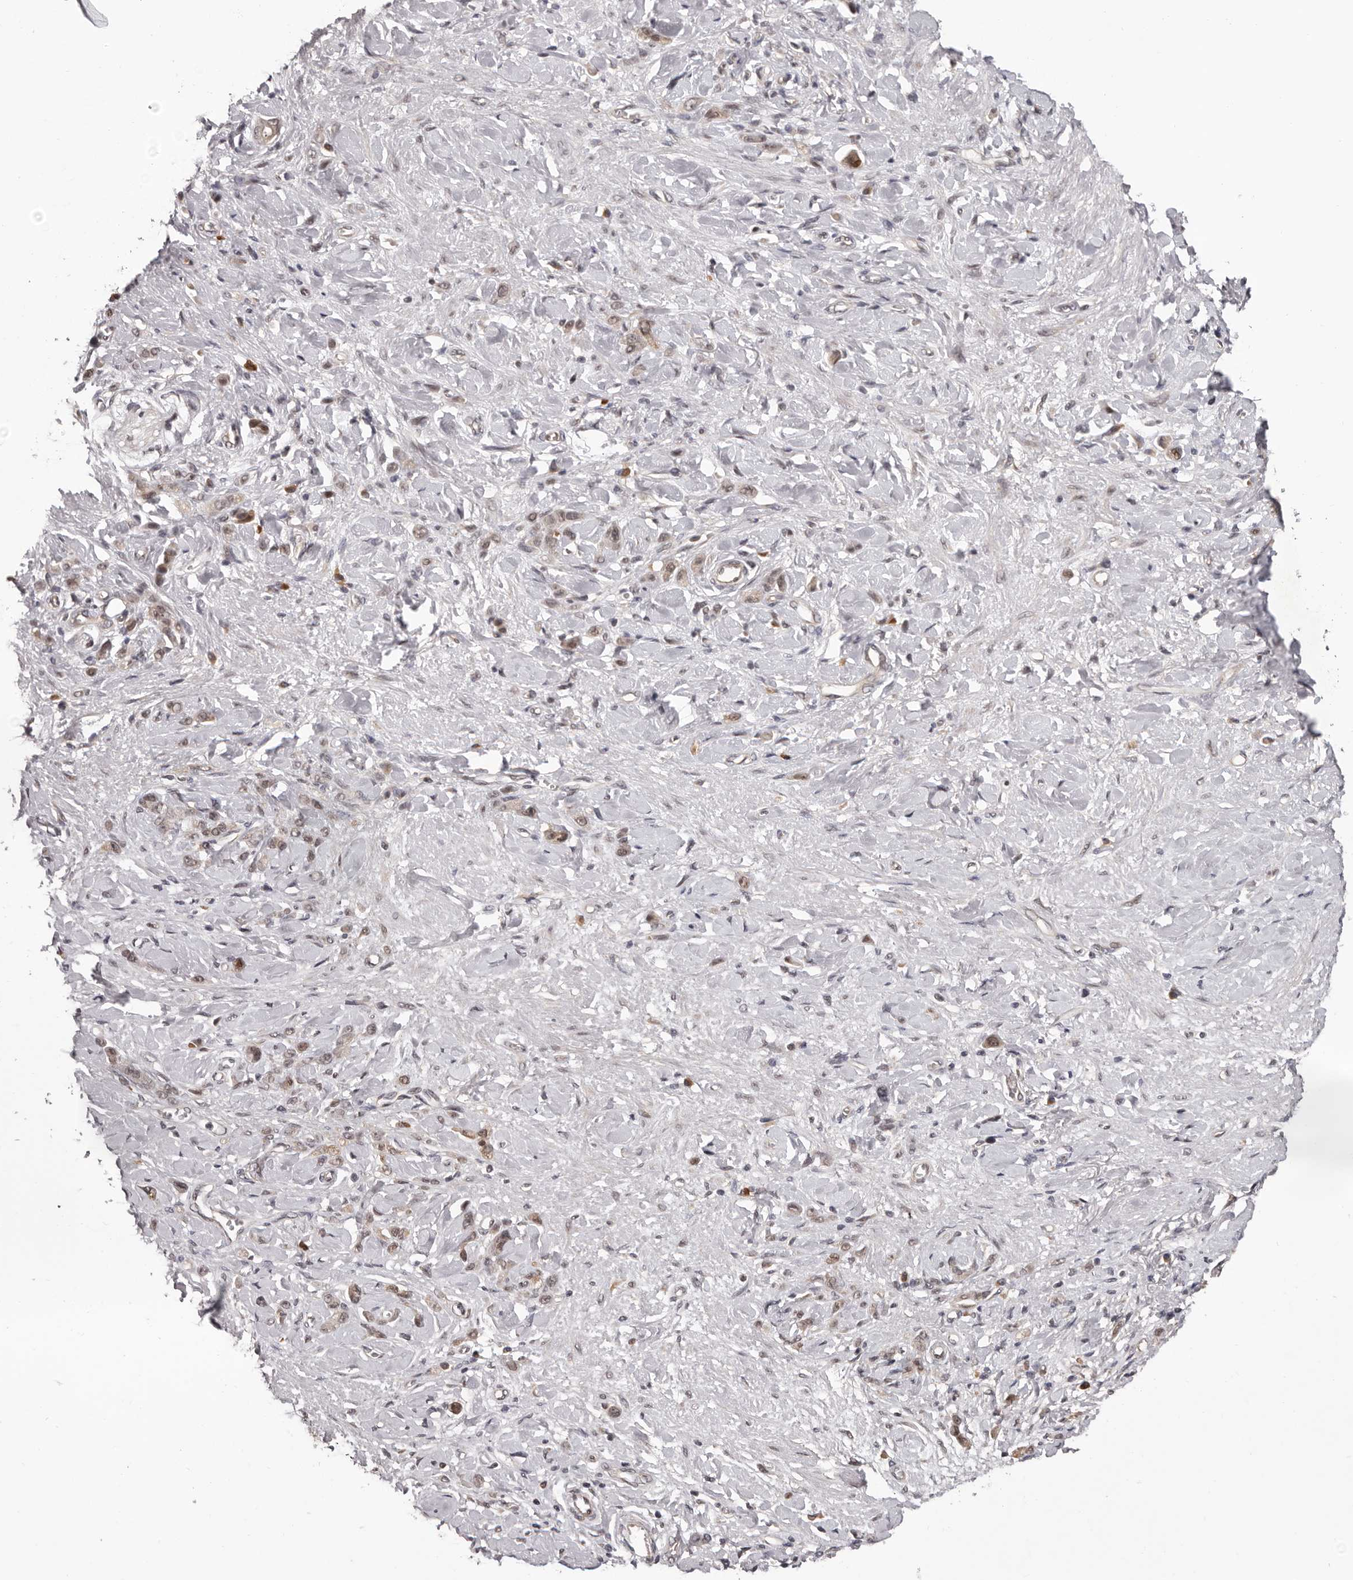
{"staining": {"intensity": "weak", "quantity": "25%-75%", "location": "cytoplasmic/membranous,nuclear"}, "tissue": "stomach cancer", "cell_type": "Tumor cells", "image_type": "cancer", "snomed": [{"axis": "morphology", "description": "Normal tissue, NOS"}, {"axis": "morphology", "description": "Adenocarcinoma, NOS"}, {"axis": "topography", "description": "Stomach"}], "caption": "Immunohistochemistry (DAB (3,3'-diaminobenzidine)) staining of human stomach cancer exhibits weak cytoplasmic/membranous and nuclear protein staining in about 25%-75% of tumor cells.", "gene": "TBX5", "patient": {"sex": "male", "age": 82}}